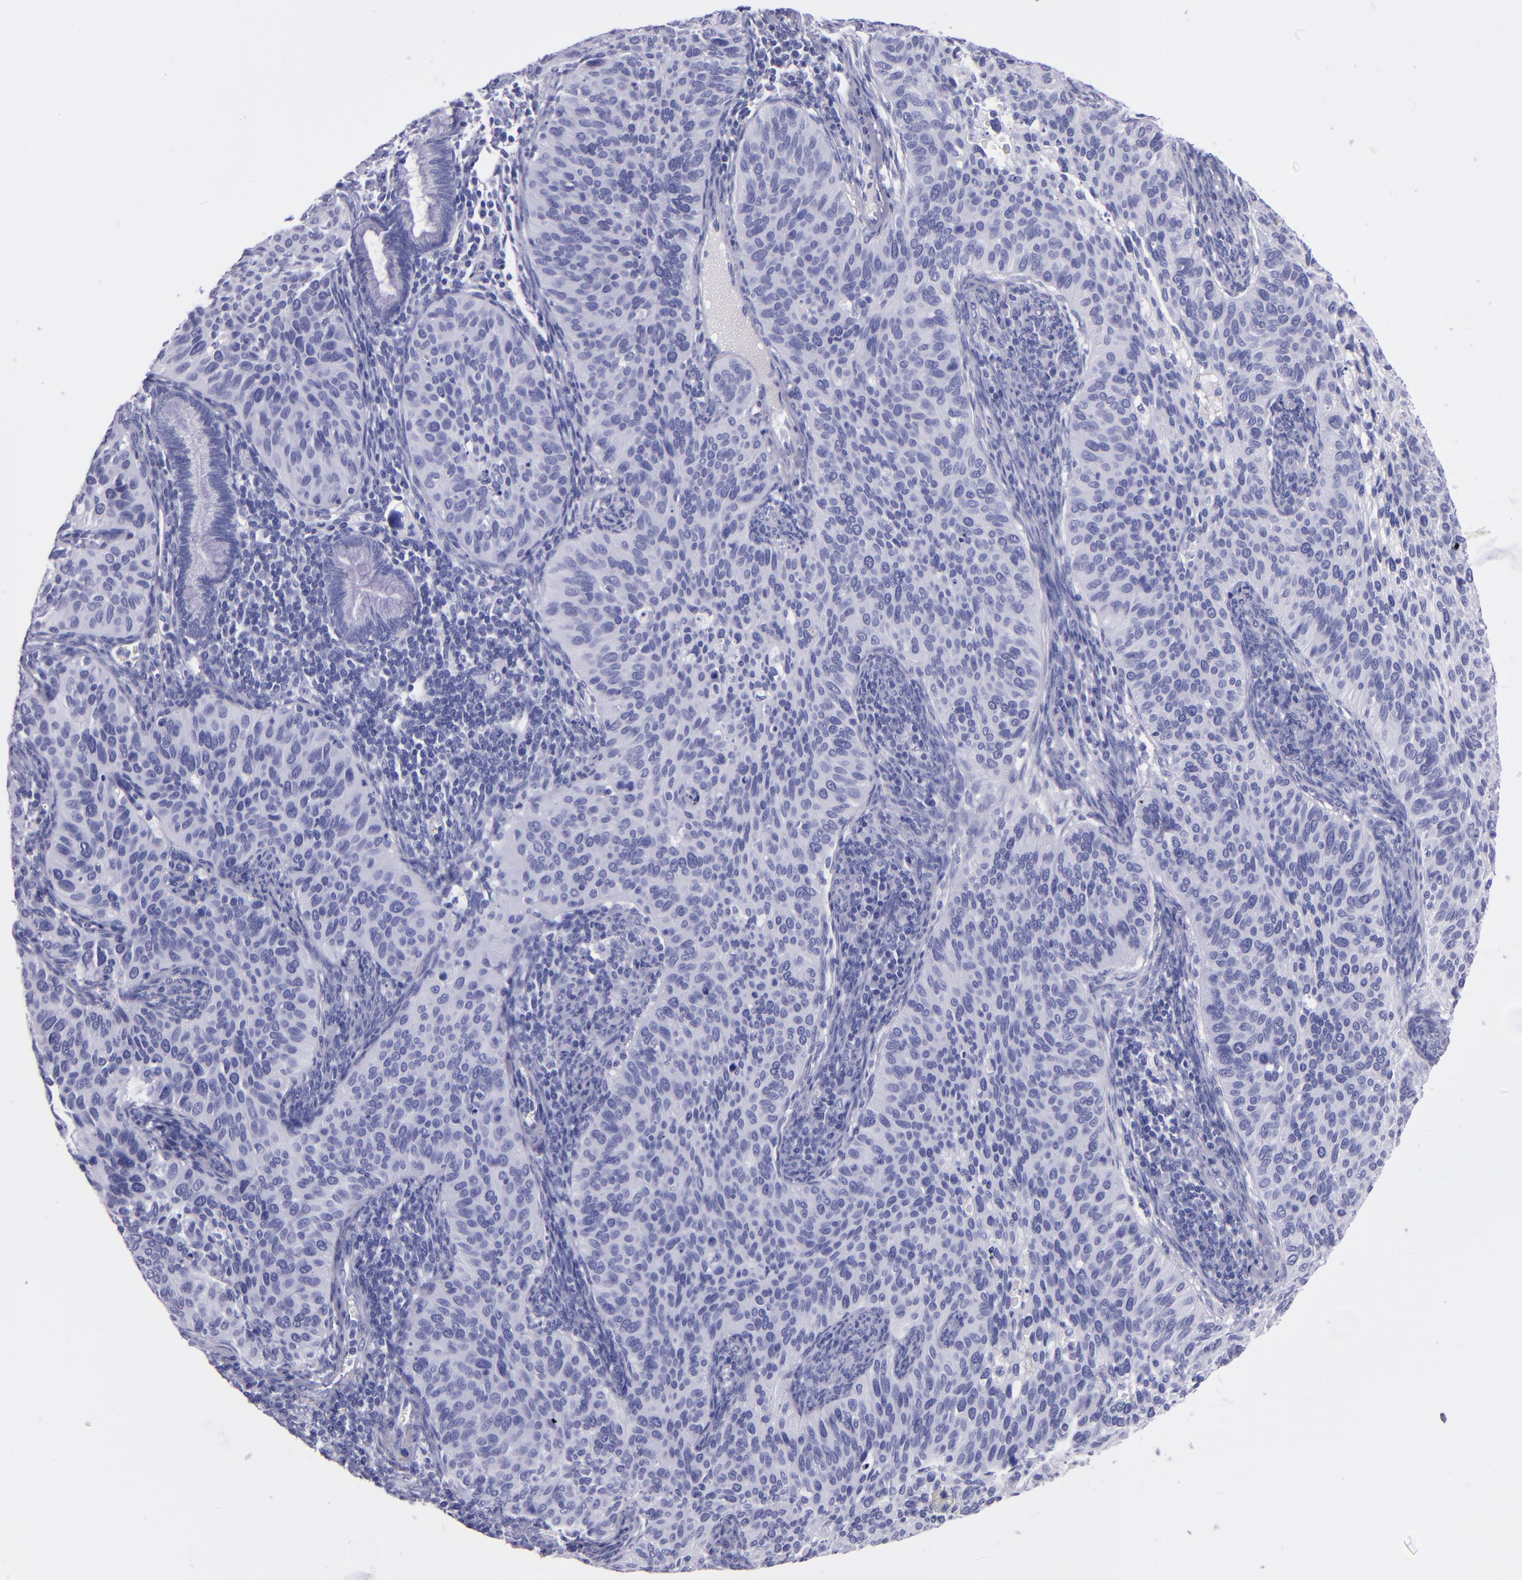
{"staining": {"intensity": "negative", "quantity": "none", "location": "none"}, "tissue": "cervical cancer", "cell_type": "Tumor cells", "image_type": "cancer", "snomed": [{"axis": "morphology", "description": "Adenocarcinoma, NOS"}, {"axis": "topography", "description": "Cervix"}], "caption": "There is no significant expression in tumor cells of cervical cancer (adenocarcinoma). (DAB immunohistochemistry (IHC) with hematoxylin counter stain).", "gene": "SFTPA2", "patient": {"sex": "female", "age": 29}}